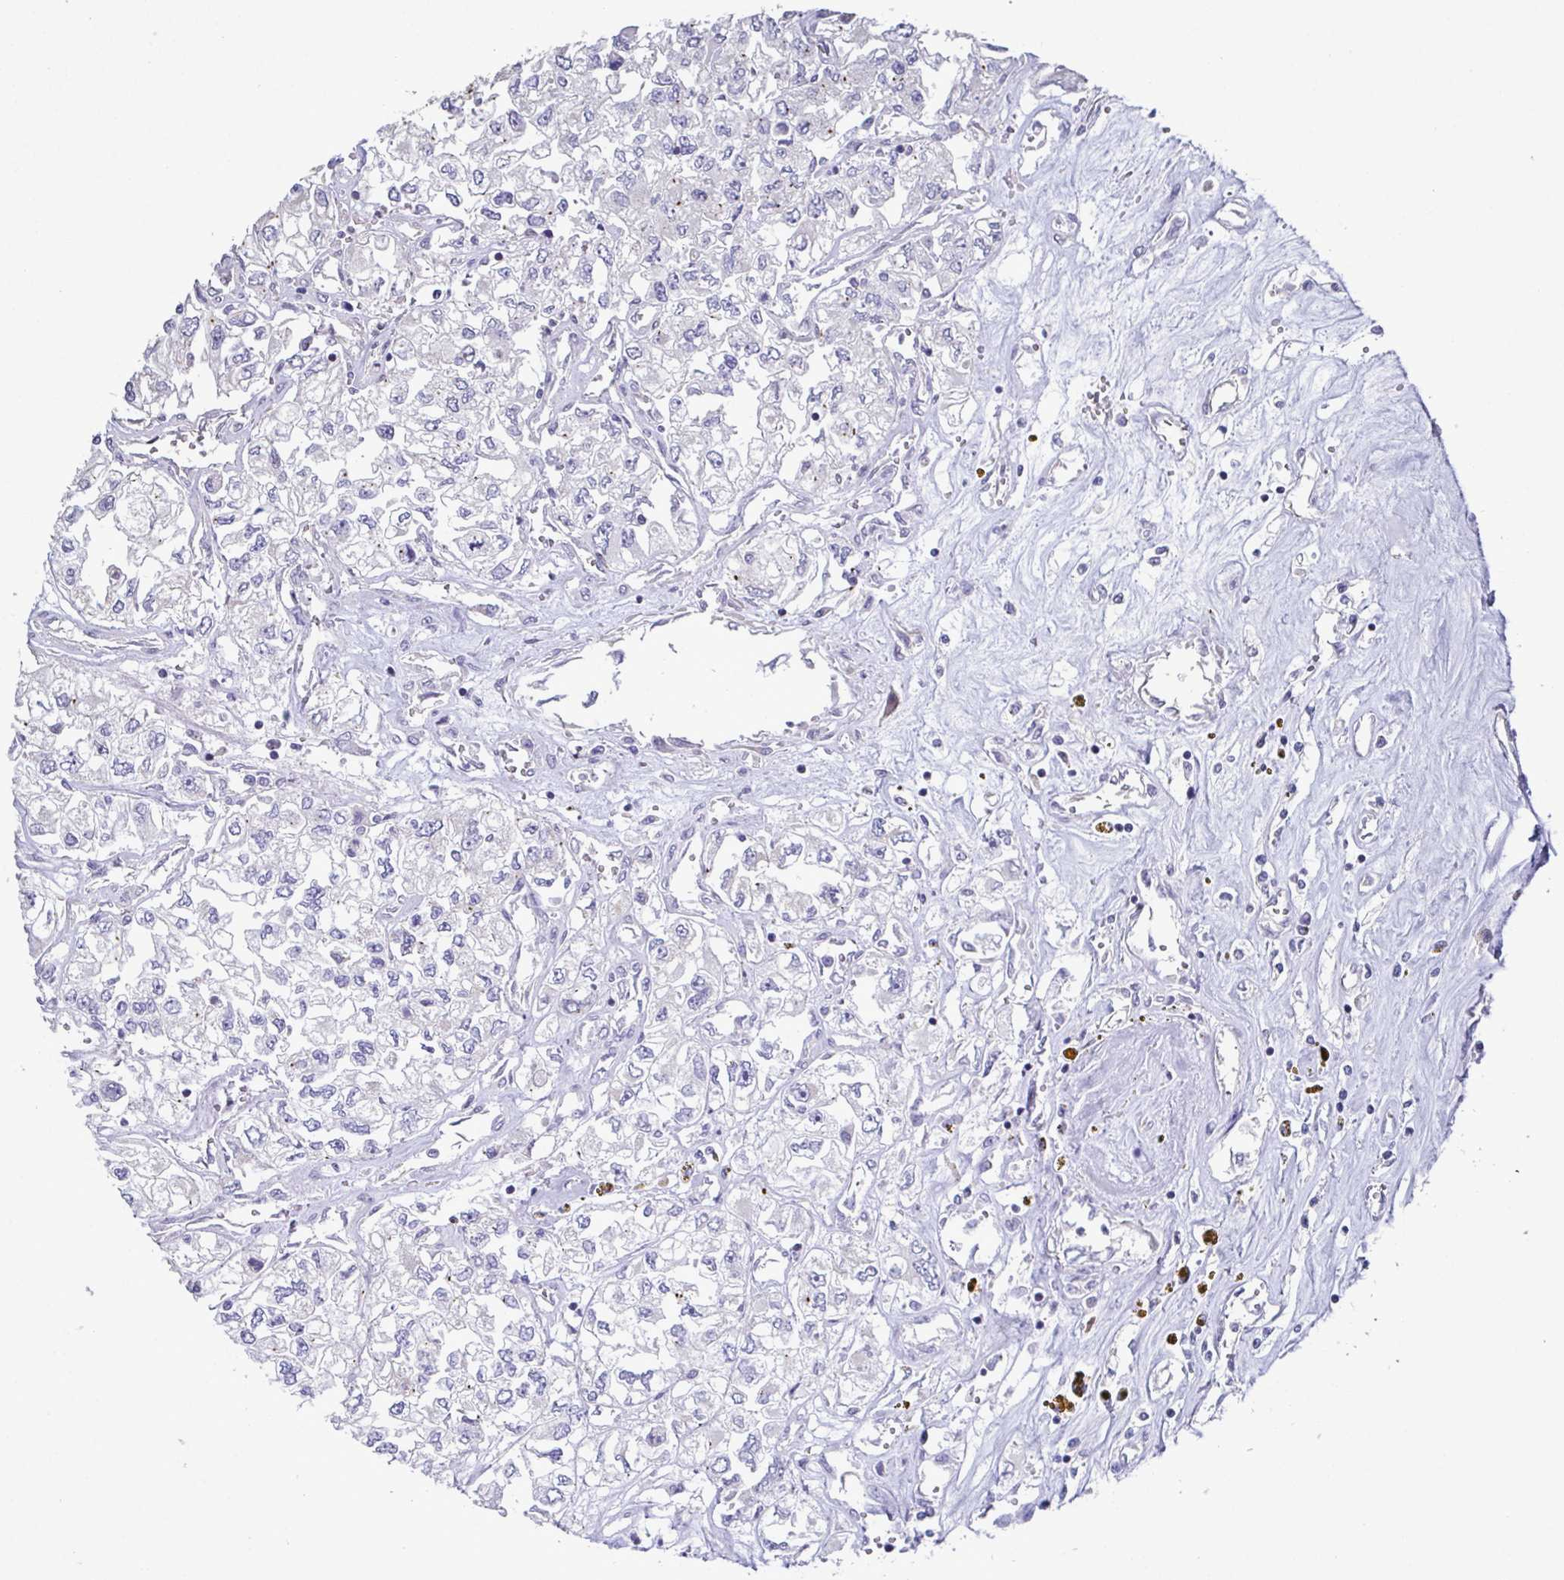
{"staining": {"intensity": "negative", "quantity": "none", "location": "none"}, "tissue": "renal cancer", "cell_type": "Tumor cells", "image_type": "cancer", "snomed": [{"axis": "morphology", "description": "Adenocarcinoma, NOS"}, {"axis": "topography", "description": "Kidney"}], "caption": "A photomicrograph of human adenocarcinoma (renal) is negative for staining in tumor cells.", "gene": "GLDC", "patient": {"sex": "female", "age": 59}}